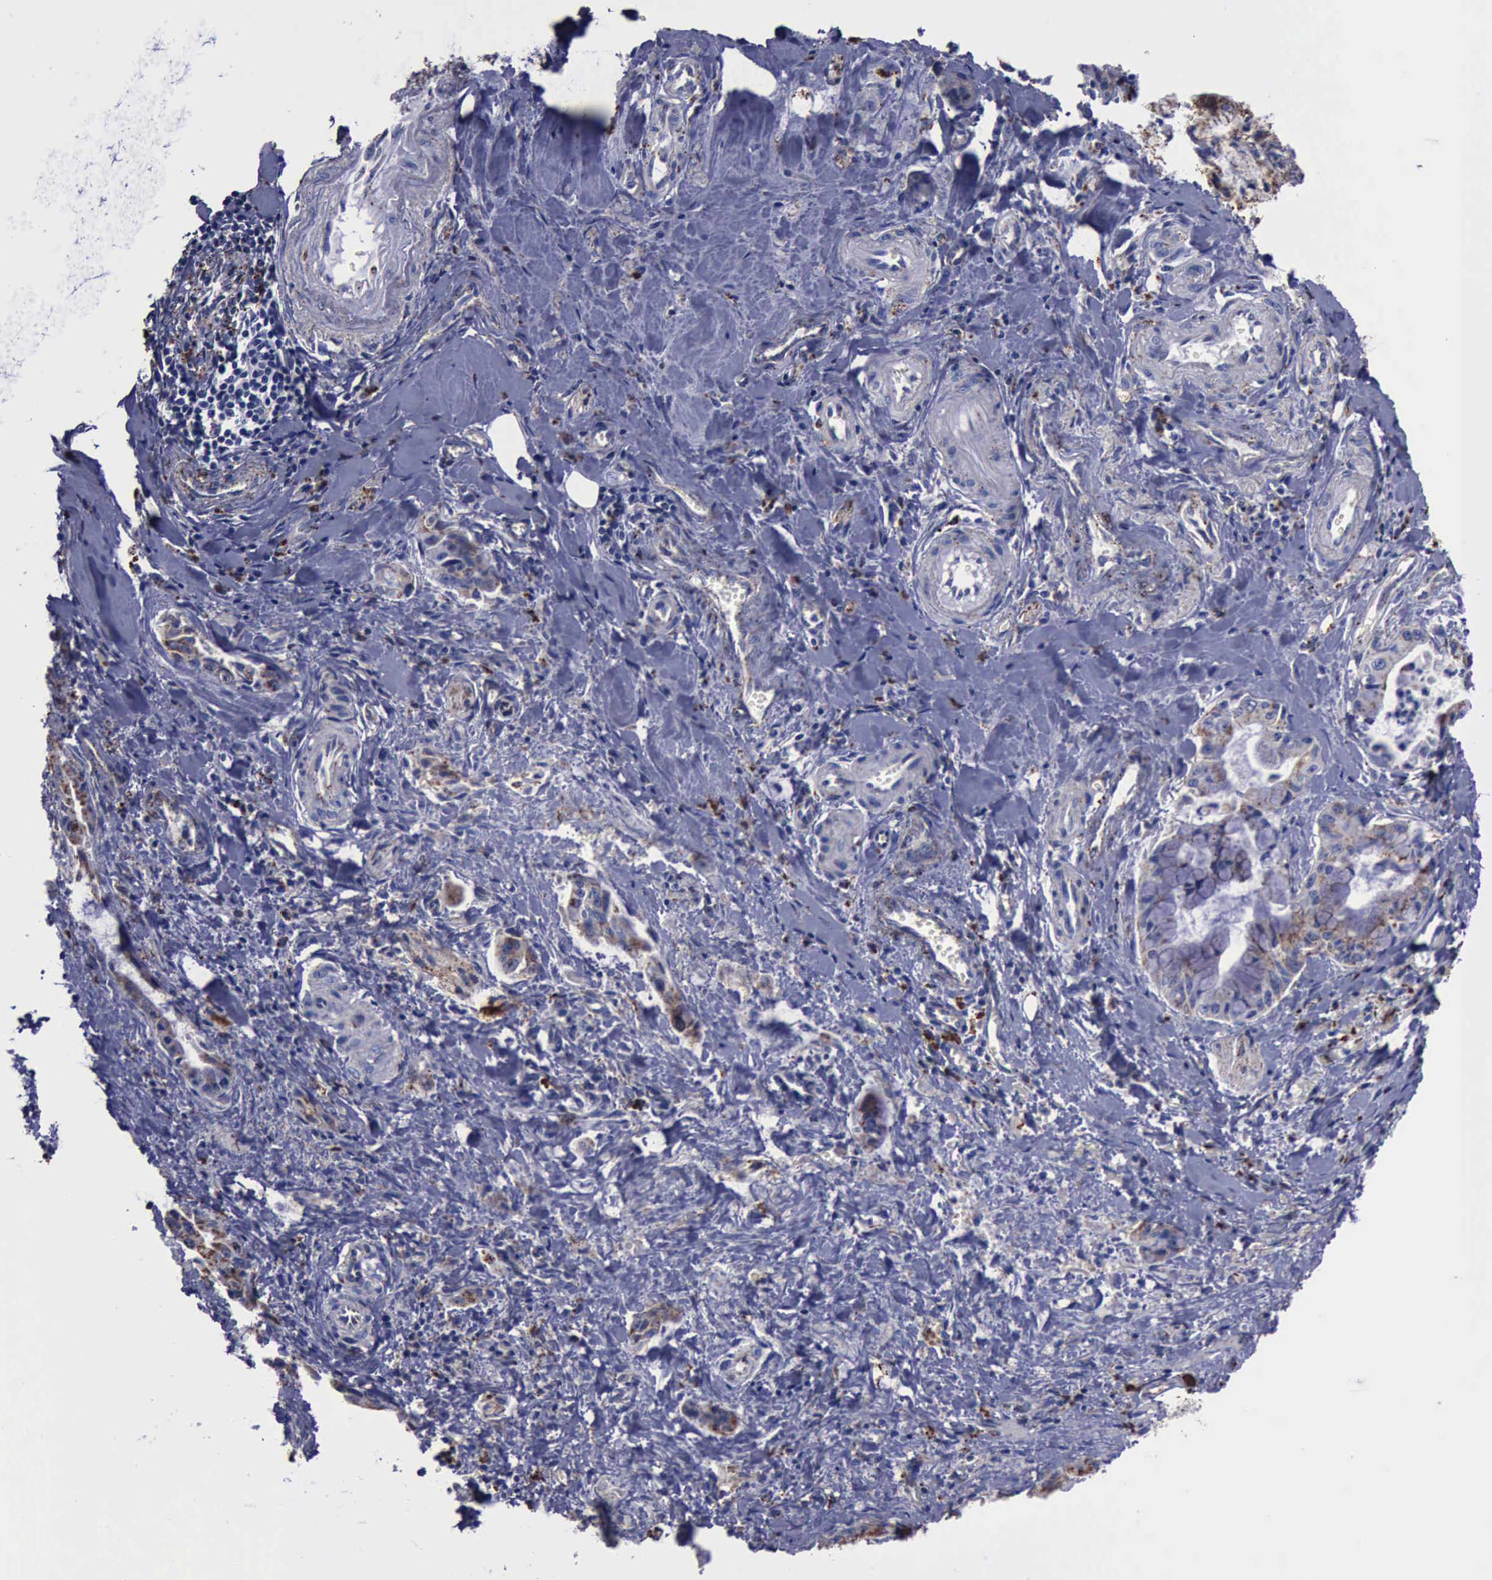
{"staining": {"intensity": "weak", "quantity": "25%-75%", "location": "cytoplasmic/membranous"}, "tissue": "pancreatic cancer", "cell_type": "Tumor cells", "image_type": "cancer", "snomed": [{"axis": "morphology", "description": "Adenocarcinoma, NOS"}, {"axis": "topography", "description": "Pancreas"}], "caption": "Immunohistochemical staining of pancreatic cancer reveals weak cytoplasmic/membranous protein staining in about 25%-75% of tumor cells.", "gene": "CTSD", "patient": {"sex": "male", "age": 59}}